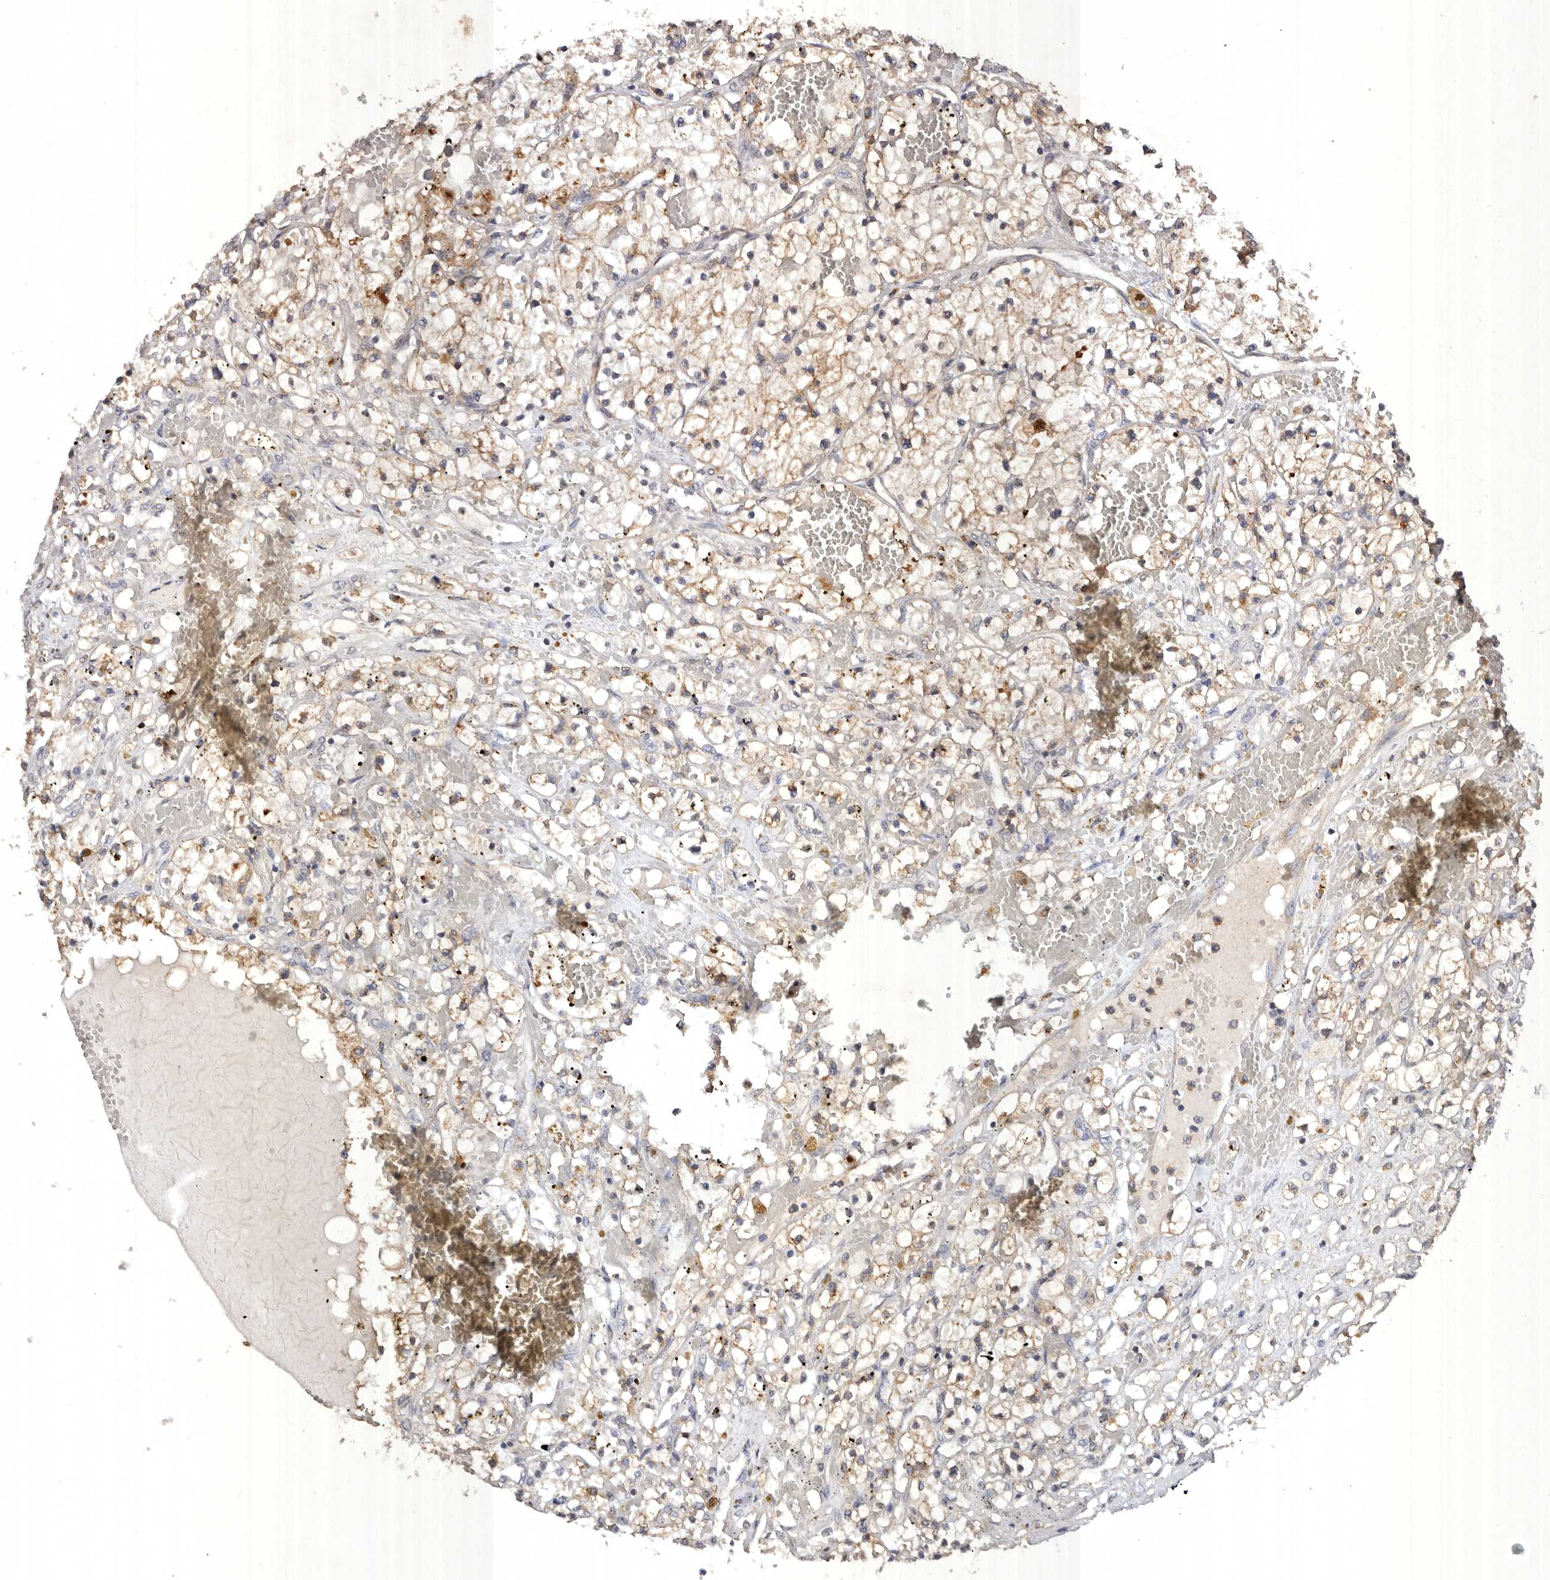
{"staining": {"intensity": "weak", "quantity": "25%-75%", "location": "cytoplasmic/membranous"}, "tissue": "renal cancer", "cell_type": "Tumor cells", "image_type": "cancer", "snomed": [{"axis": "morphology", "description": "Normal tissue, NOS"}, {"axis": "morphology", "description": "Adenocarcinoma, NOS"}, {"axis": "topography", "description": "Kidney"}], "caption": "Renal cancer (adenocarcinoma) was stained to show a protein in brown. There is low levels of weak cytoplasmic/membranous expression in approximately 25%-75% of tumor cells.", "gene": "EDEM1", "patient": {"sex": "male", "age": 68}}